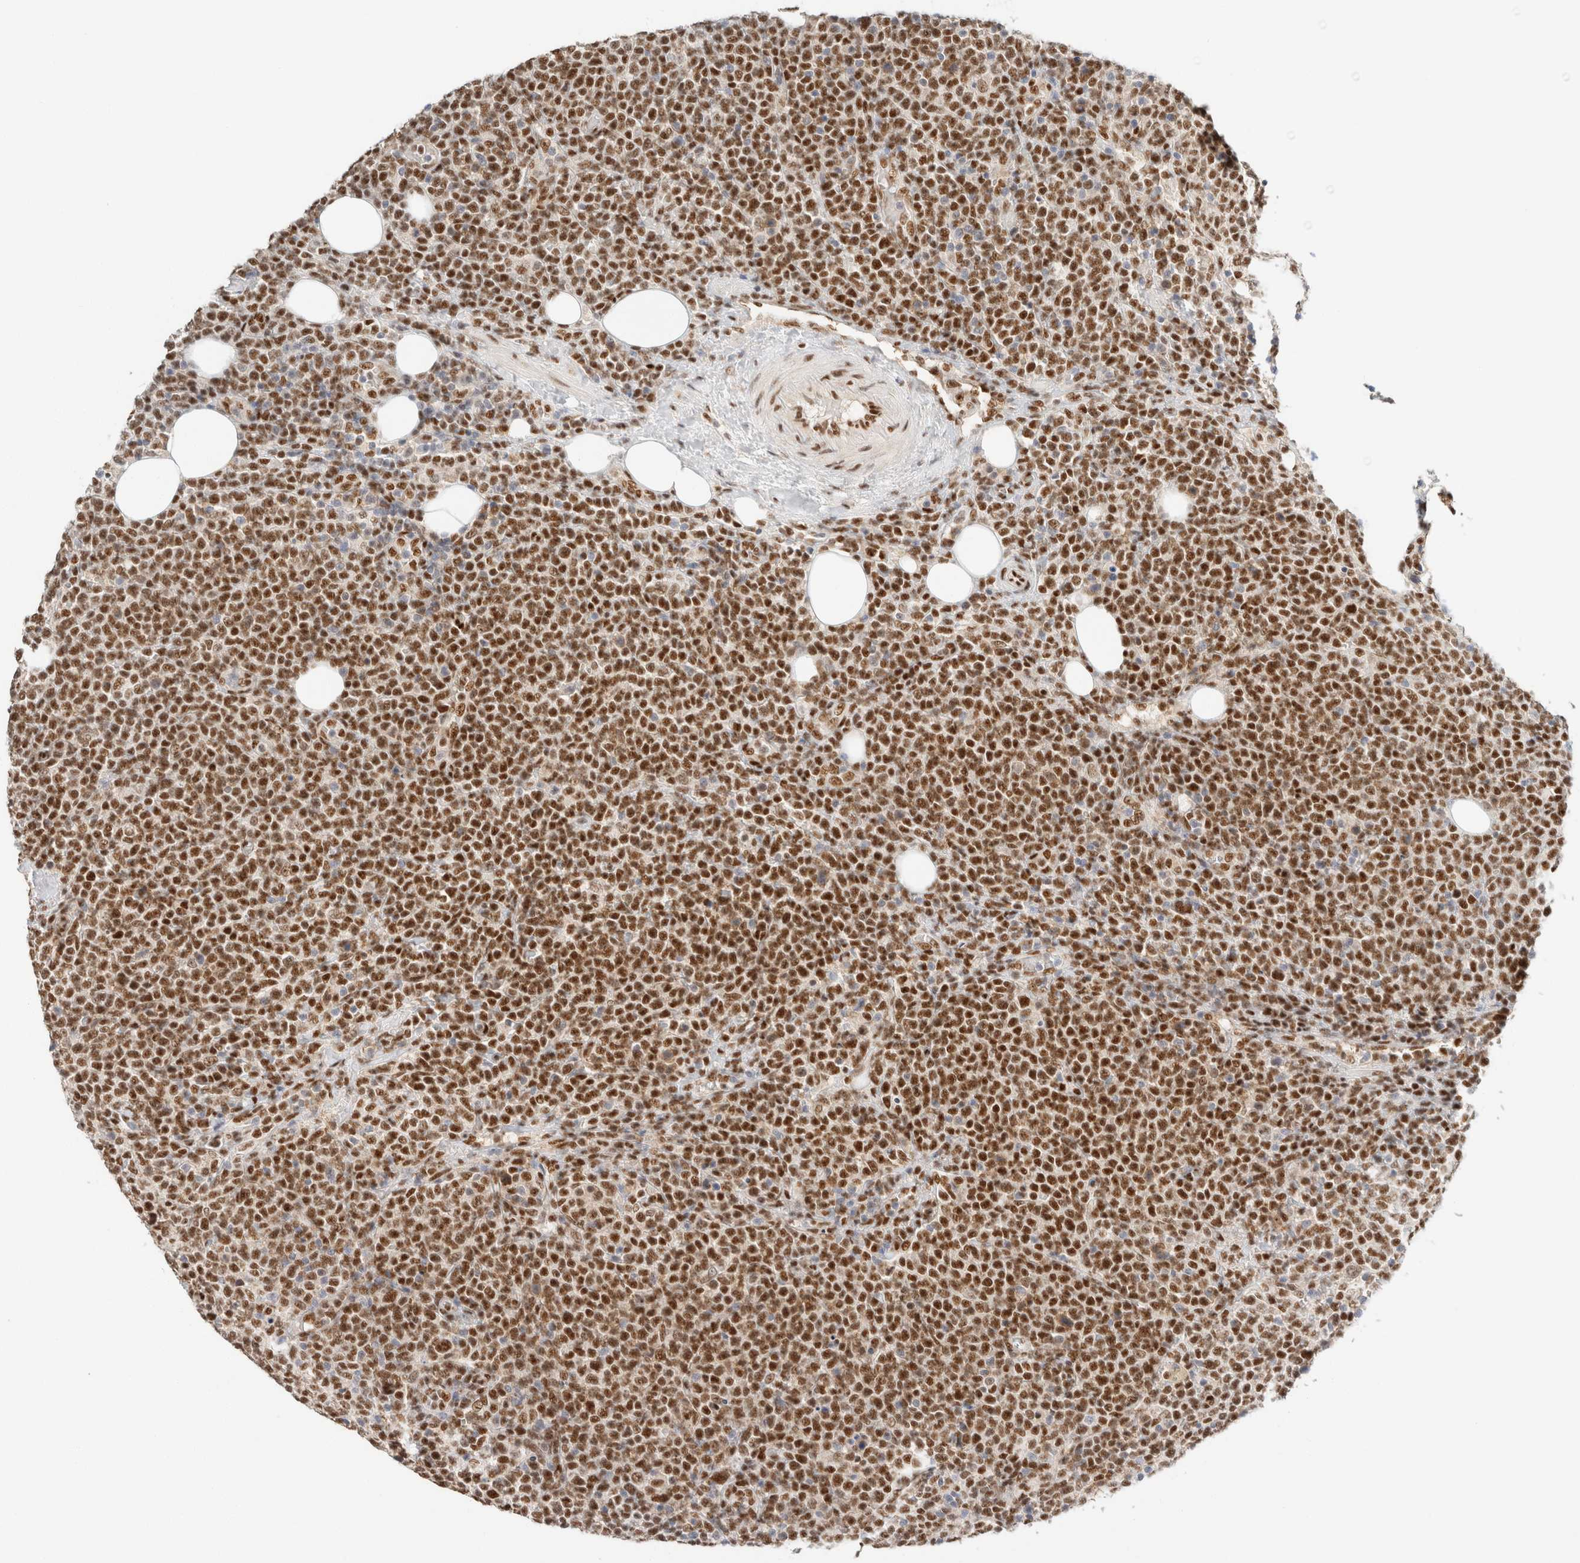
{"staining": {"intensity": "strong", "quantity": ">75%", "location": "nuclear"}, "tissue": "lymphoma", "cell_type": "Tumor cells", "image_type": "cancer", "snomed": [{"axis": "morphology", "description": "Malignant lymphoma, non-Hodgkin's type, High grade"}, {"axis": "topography", "description": "Lymph node"}], "caption": "An IHC image of neoplastic tissue is shown. Protein staining in brown labels strong nuclear positivity in lymphoma within tumor cells.", "gene": "ZNF768", "patient": {"sex": "male", "age": 61}}